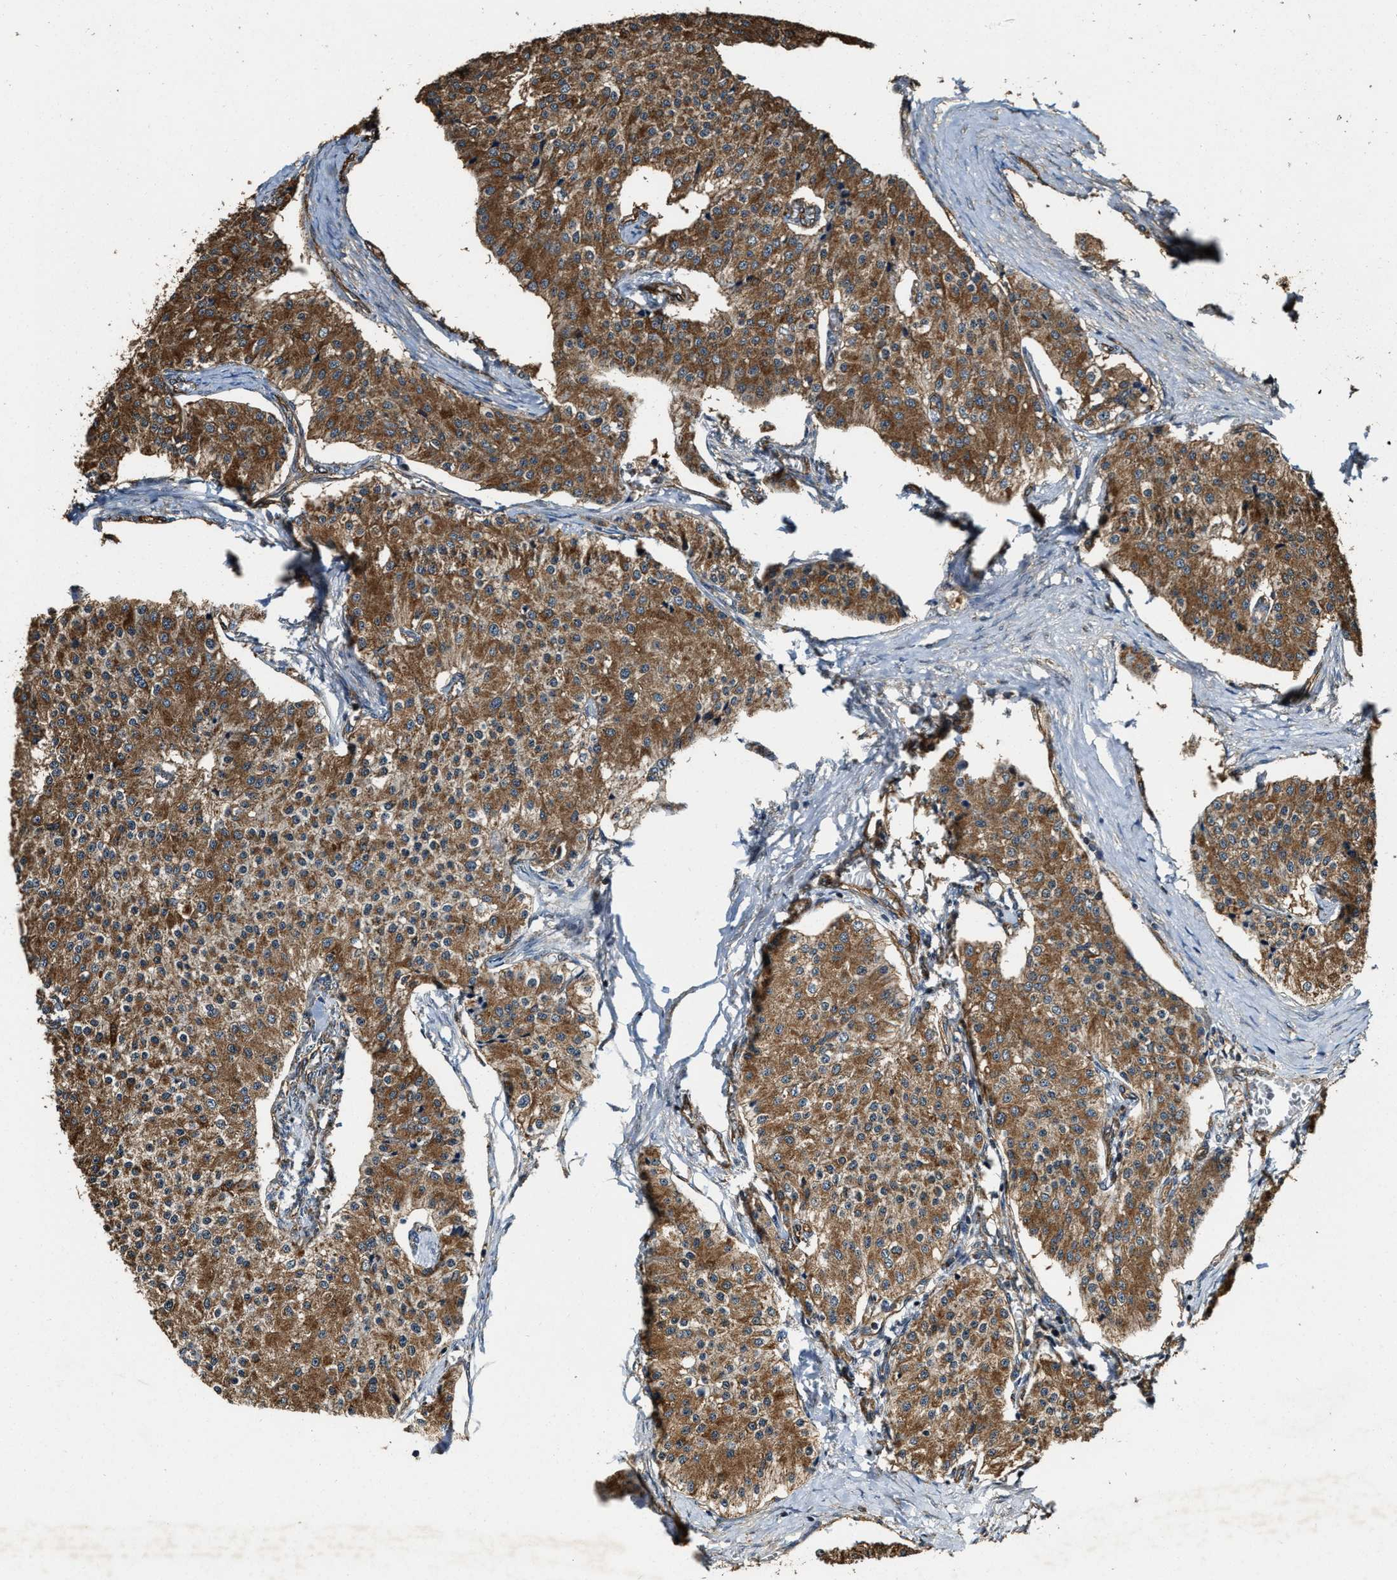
{"staining": {"intensity": "moderate", "quantity": ">75%", "location": "cytoplasmic/membranous"}, "tissue": "carcinoid", "cell_type": "Tumor cells", "image_type": "cancer", "snomed": [{"axis": "morphology", "description": "Carcinoid, malignant, NOS"}, {"axis": "topography", "description": "Colon"}], "caption": "A histopathology image of human carcinoid stained for a protein displays moderate cytoplasmic/membranous brown staining in tumor cells. The protein of interest is shown in brown color, while the nuclei are stained blue.", "gene": "GFRA3", "patient": {"sex": "female", "age": 52}}